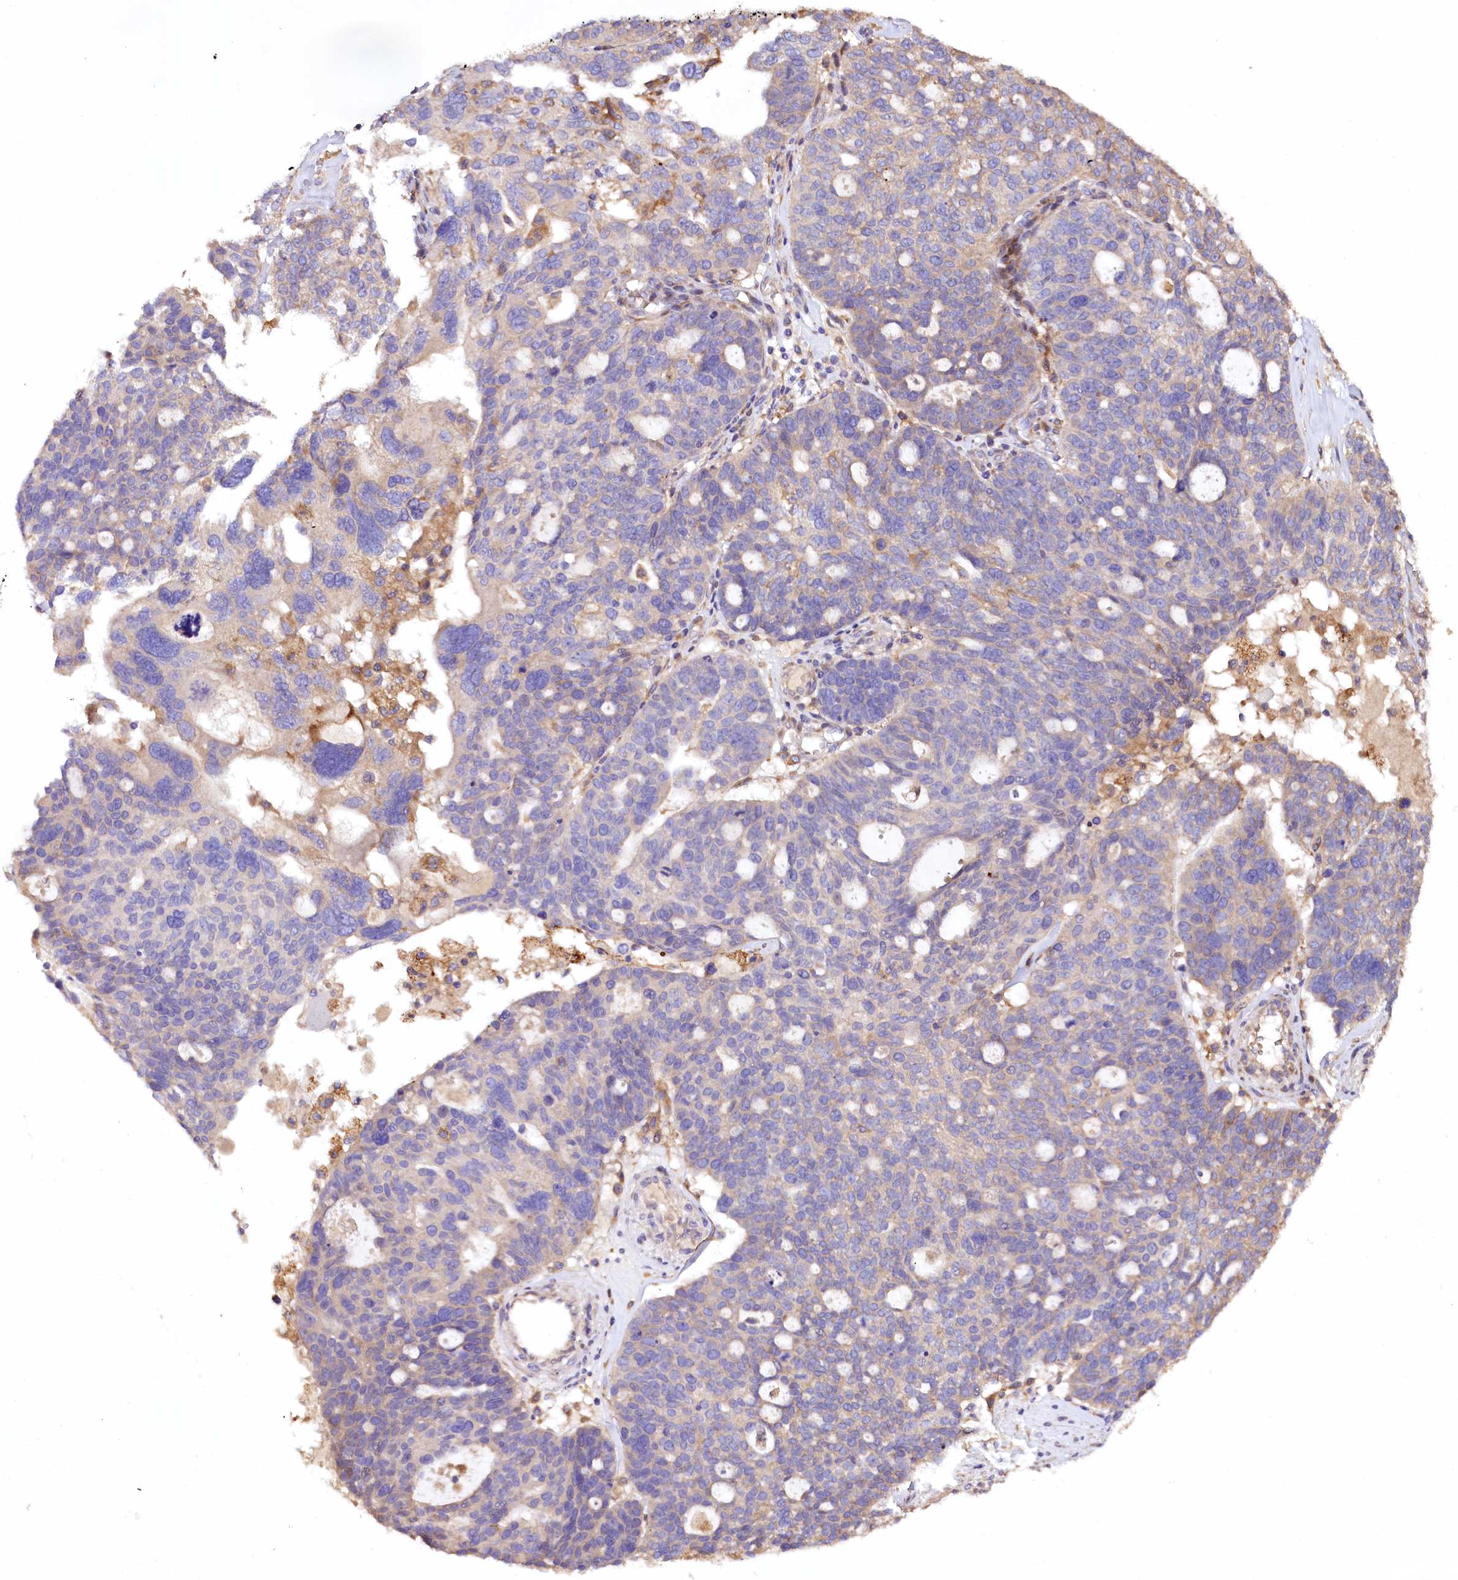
{"staining": {"intensity": "negative", "quantity": "none", "location": "none"}, "tissue": "ovarian cancer", "cell_type": "Tumor cells", "image_type": "cancer", "snomed": [{"axis": "morphology", "description": "Cystadenocarcinoma, serous, NOS"}, {"axis": "topography", "description": "Ovary"}], "caption": "An immunohistochemistry histopathology image of ovarian cancer (serous cystadenocarcinoma) is shown. There is no staining in tumor cells of ovarian cancer (serous cystadenocarcinoma).", "gene": "DMXL2", "patient": {"sex": "female", "age": 59}}